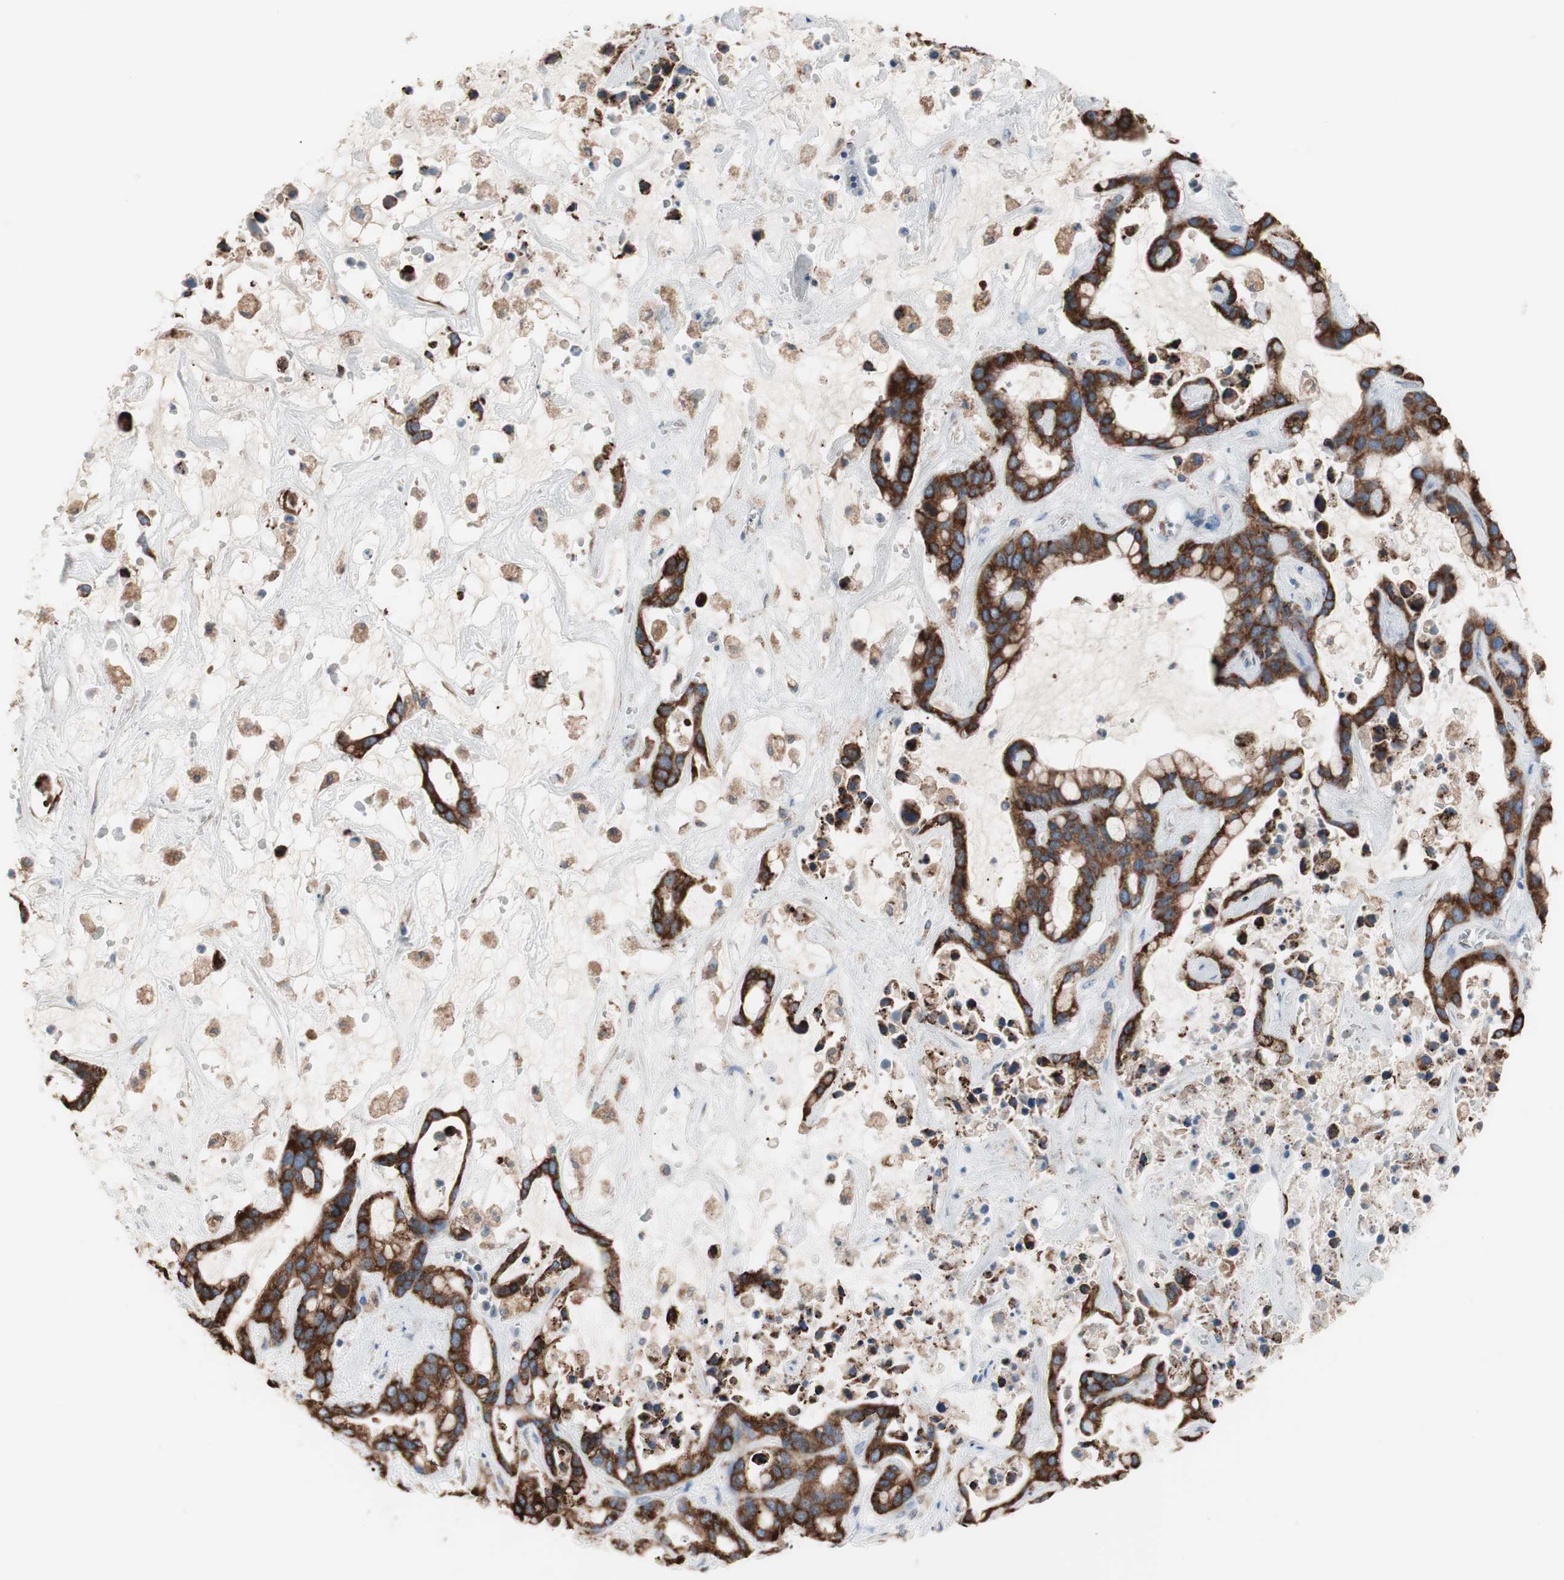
{"staining": {"intensity": "strong", "quantity": ">75%", "location": "cytoplasmic/membranous"}, "tissue": "liver cancer", "cell_type": "Tumor cells", "image_type": "cancer", "snomed": [{"axis": "morphology", "description": "Cholangiocarcinoma"}, {"axis": "topography", "description": "Liver"}], "caption": "Protein expression analysis of human cholangiocarcinoma (liver) reveals strong cytoplasmic/membranous staining in about >75% of tumor cells. (DAB (3,3'-diaminobenzidine) IHC with brightfield microscopy, high magnification).", "gene": "SLC27A4", "patient": {"sex": "female", "age": 65}}